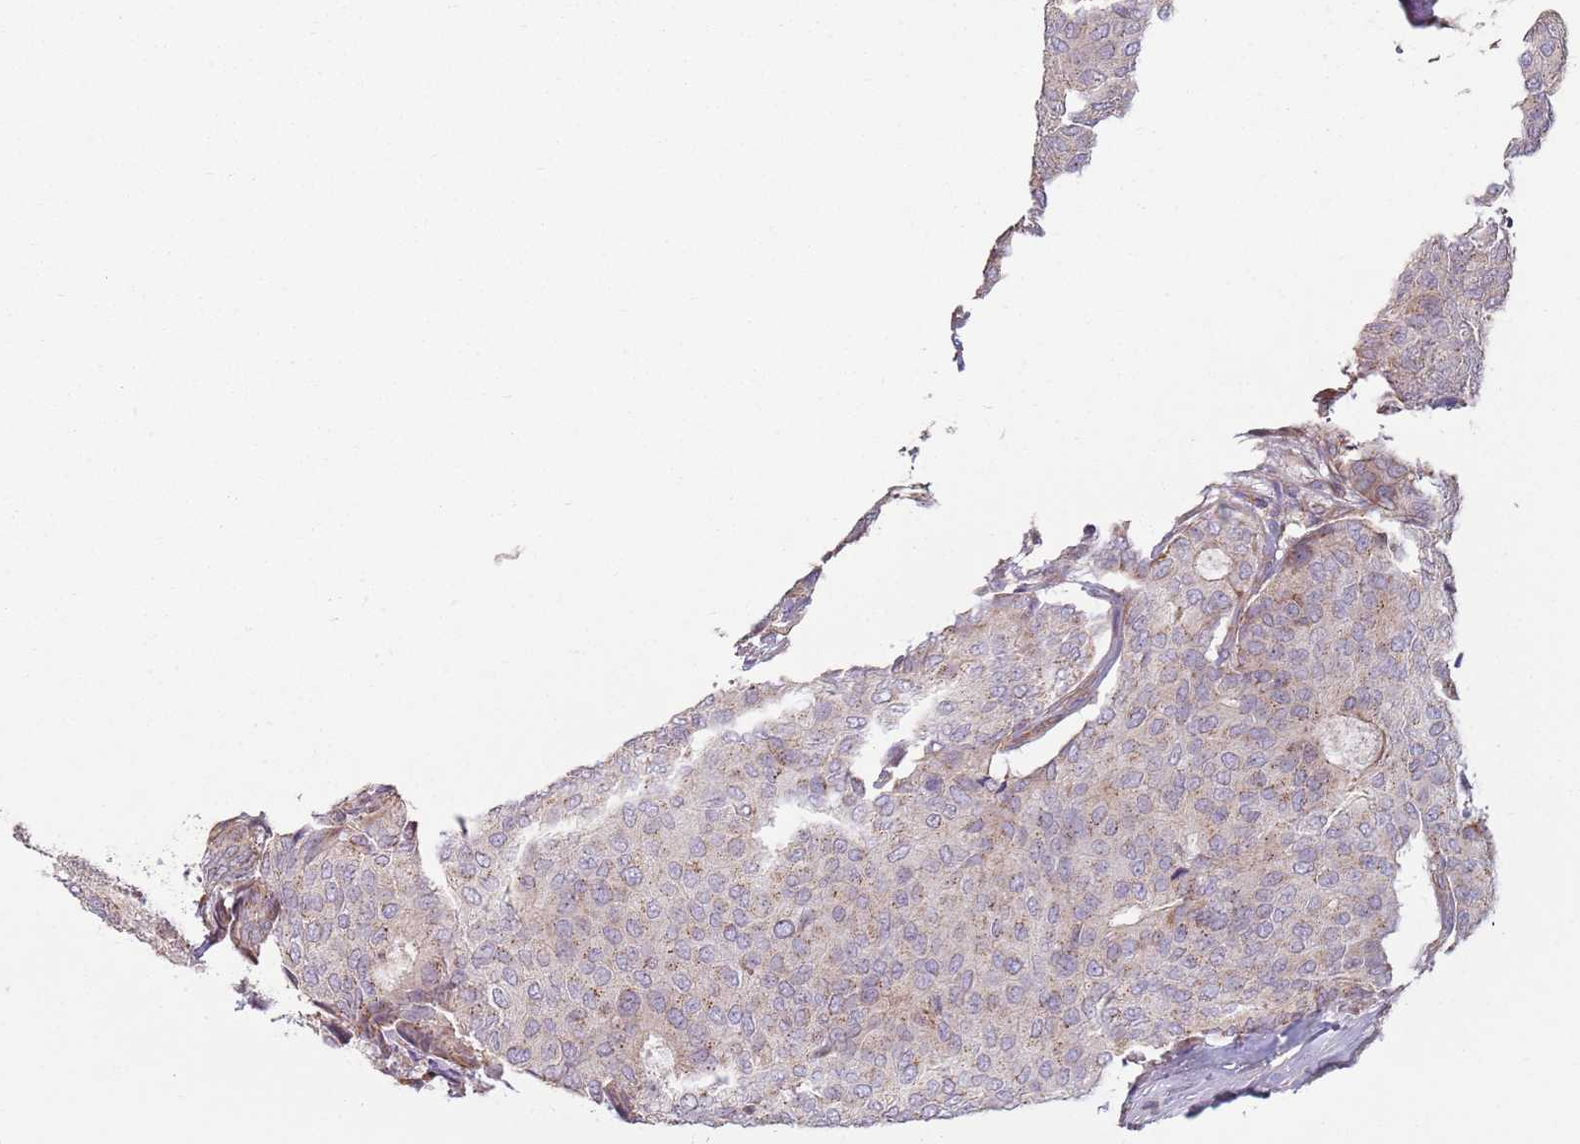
{"staining": {"intensity": "weak", "quantity": "25%-75%", "location": "cytoplasmic/membranous"}, "tissue": "breast cancer", "cell_type": "Tumor cells", "image_type": "cancer", "snomed": [{"axis": "morphology", "description": "Duct carcinoma"}, {"axis": "topography", "description": "Breast"}], "caption": "An image showing weak cytoplasmic/membranous positivity in approximately 25%-75% of tumor cells in intraductal carcinoma (breast), as visualized by brown immunohistochemical staining.", "gene": "GAS8", "patient": {"sex": "female", "age": 75}}